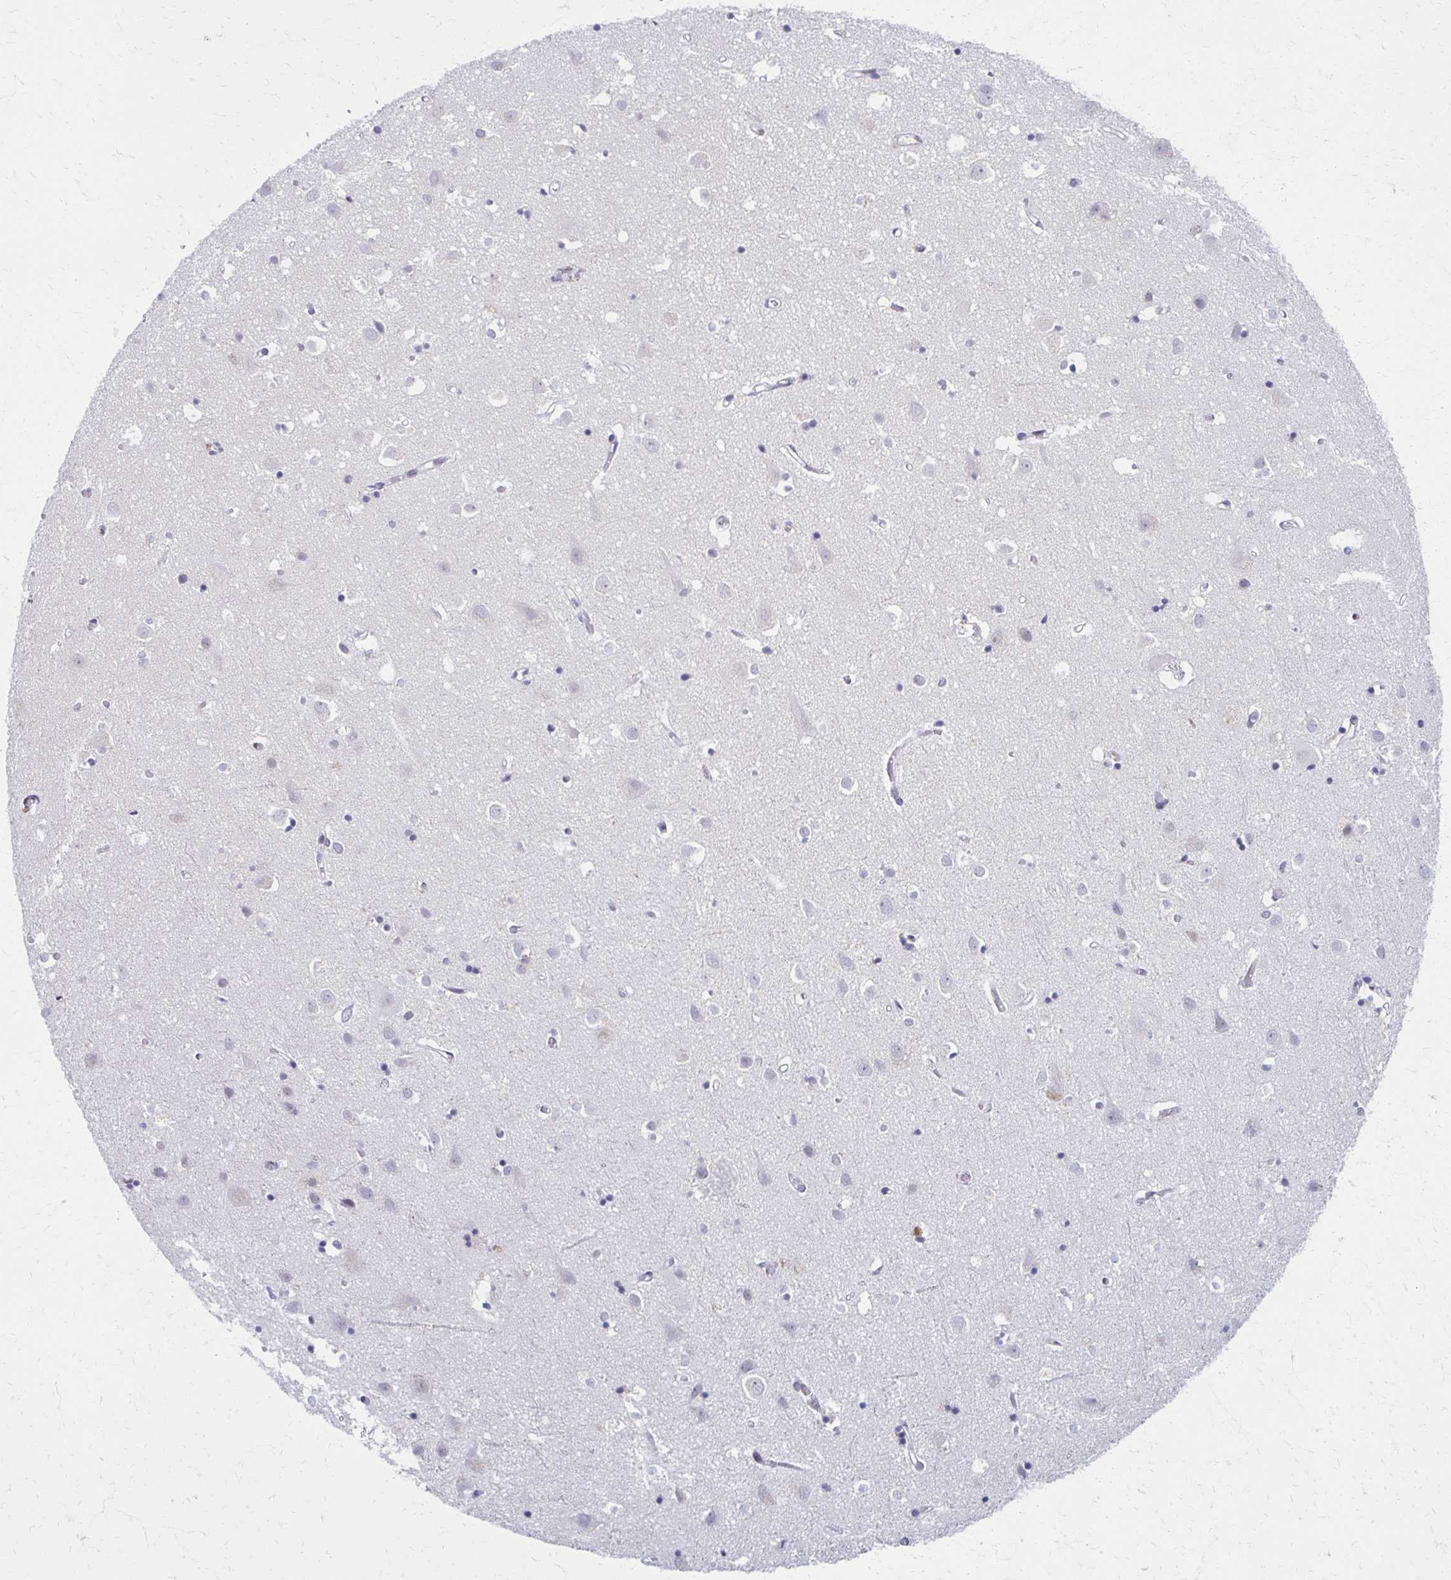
{"staining": {"intensity": "negative", "quantity": "none", "location": "none"}, "tissue": "cerebral cortex", "cell_type": "Endothelial cells", "image_type": "normal", "snomed": [{"axis": "morphology", "description": "Normal tissue, NOS"}, {"axis": "topography", "description": "Cerebral cortex"}], "caption": "Endothelial cells show no significant staining in normal cerebral cortex.", "gene": "IRF7", "patient": {"sex": "male", "age": 70}}